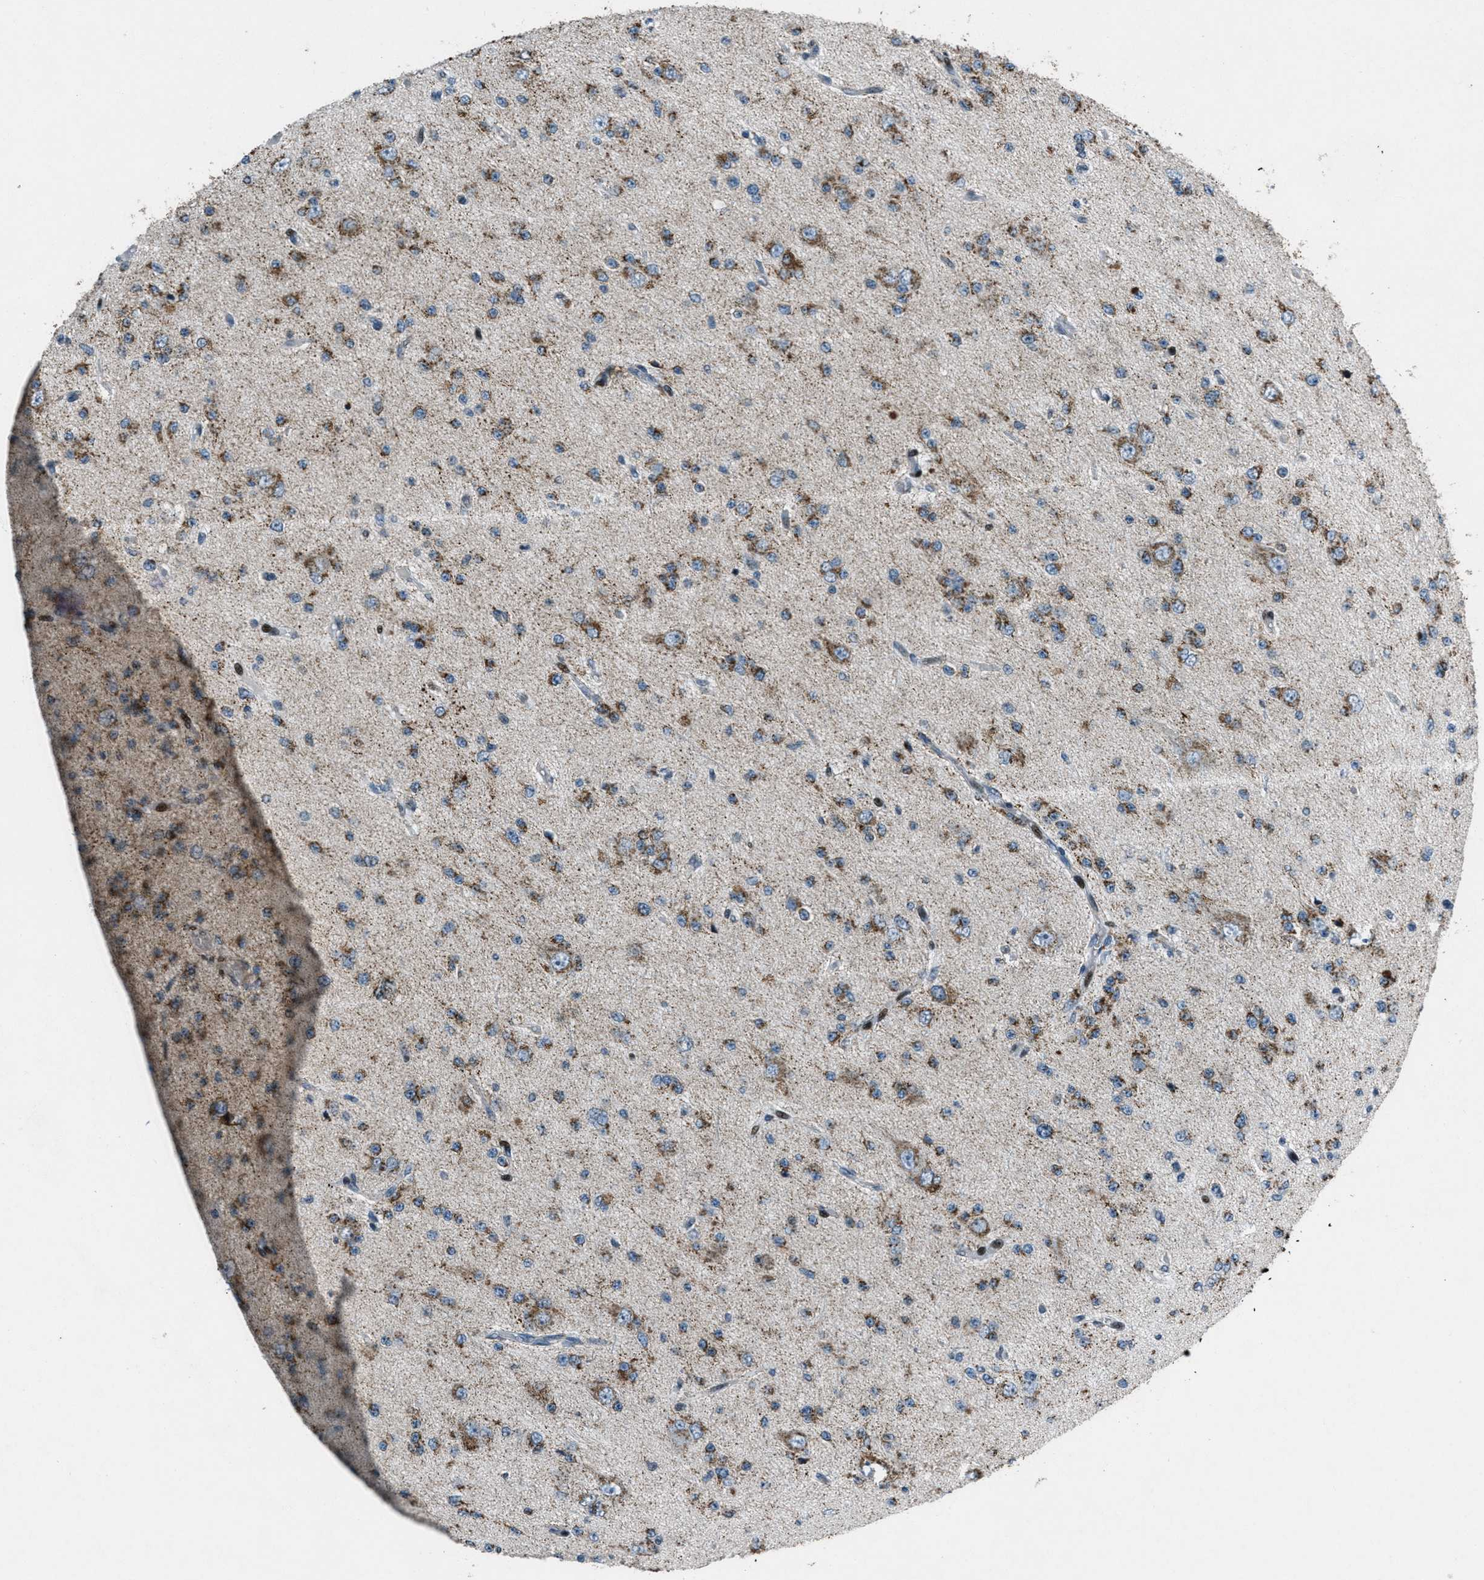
{"staining": {"intensity": "moderate", "quantity": ">75%", "location": "cytoplasmic/membranous"}, "tissue": "glioma", "cell_type": "Tumor cells", "image_type": "cancer", "snomed": [{"axis": "morphology", "description": "Glioma, malignant, Low grade"}, {"axis": "topography", "description": "Brain"}], "caption": "A photomicrograph showing moderate cytoplasmic/membranous expression in approximately >75% of tumor cells in glioma, as visualized by brown immunohistochemical staining.", "gene": "GPC6", "patient": {"sex": "male", "age": 38}}